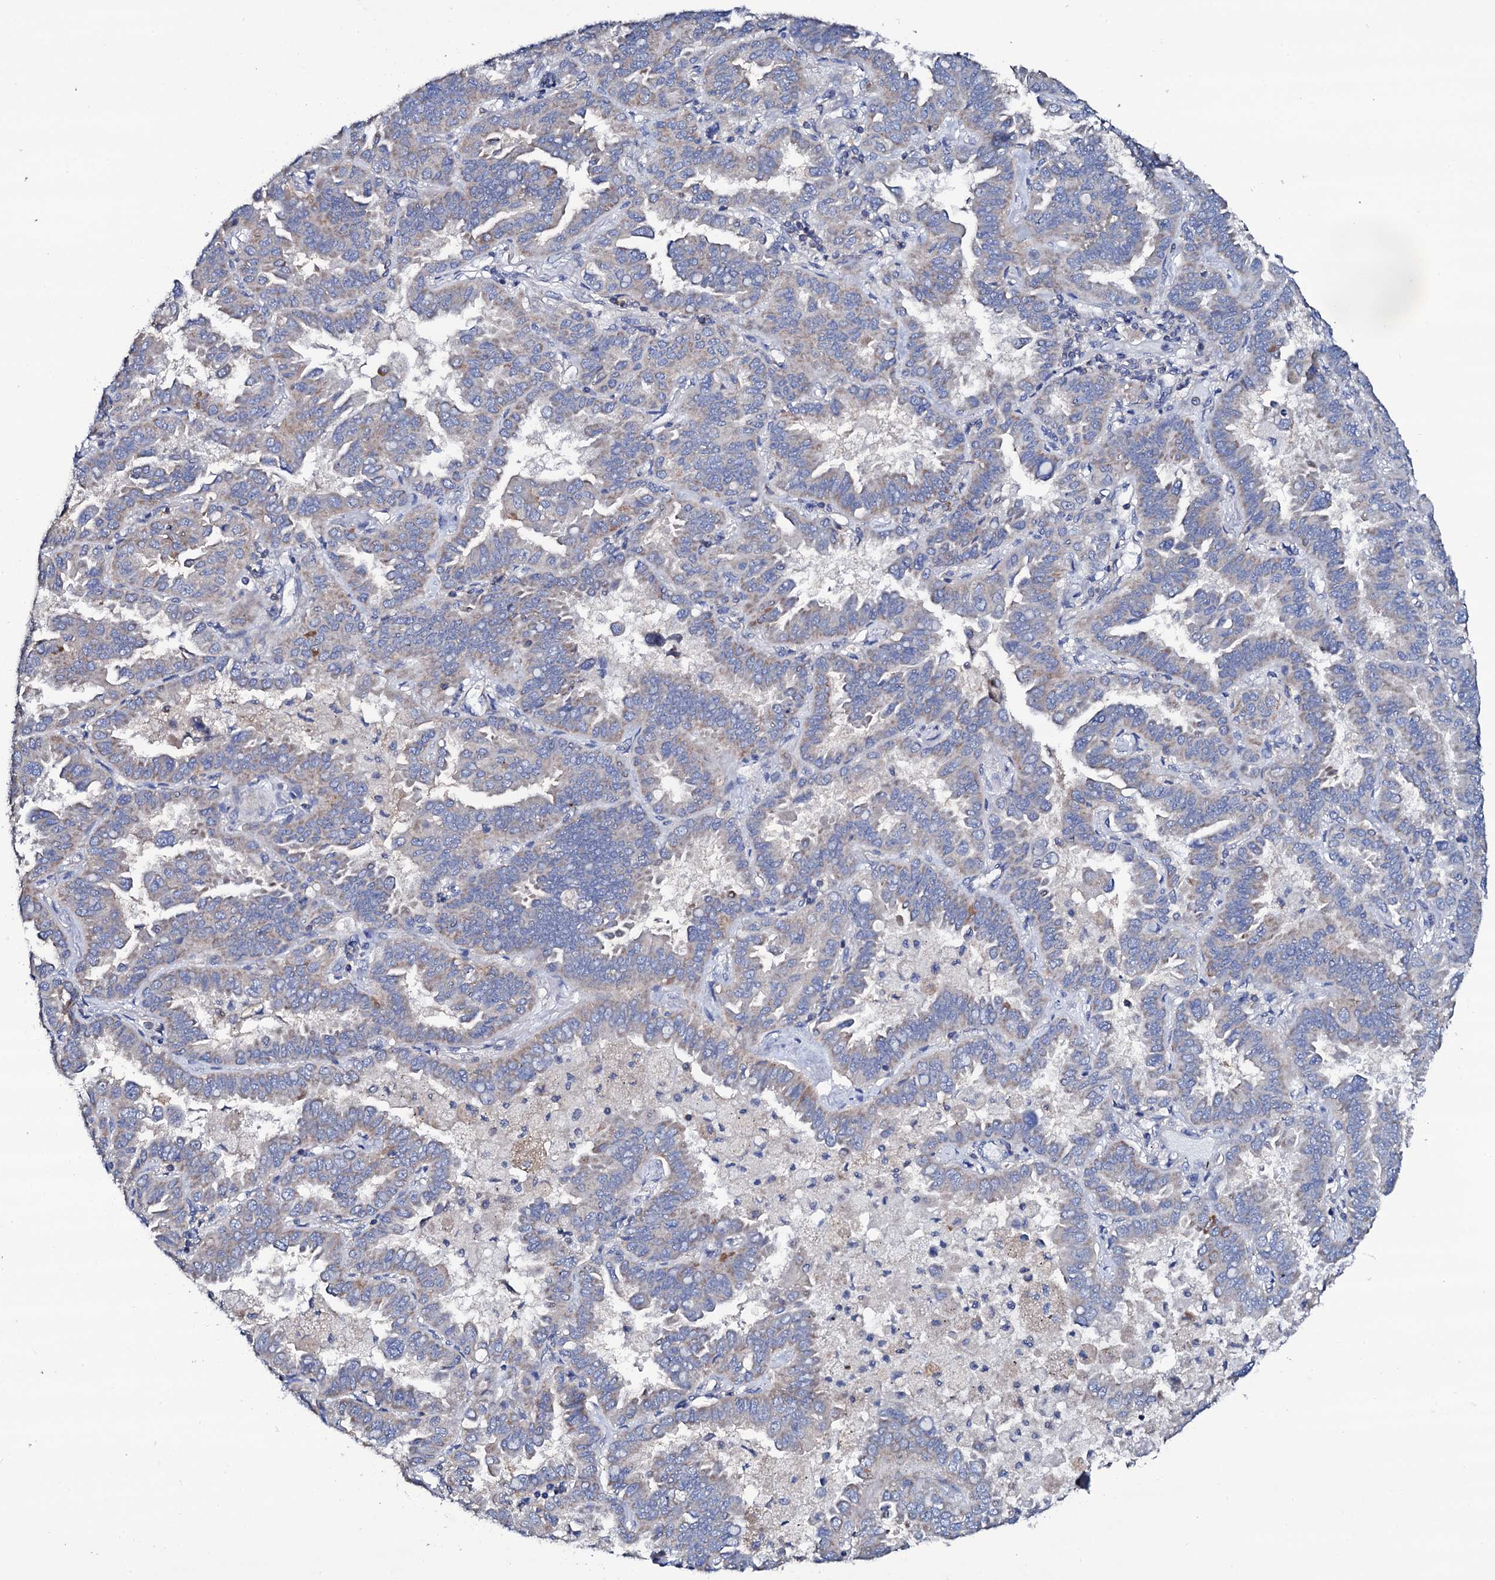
{"staining": {"intensity": "weak", "quantity": "<25%", "location": "cytoplasmic/membranous"}, "tissue": "lung cancer", "cell_type": "Tumor cells", "image_type": "cancer", "snomed": [{"axis": "morphology", "description": "Adenocarcinoma, NOS"}, {"axis": "topography", "description": "Lung"}], "caption": "A high-resolution photomicrograph shows immunohistochemistry (IHC) staining of lung cancer, which exhibits no significant expression in tumor cells.", "gene": "TCAF2", "patient": {"sex": "male", "age": 64}}